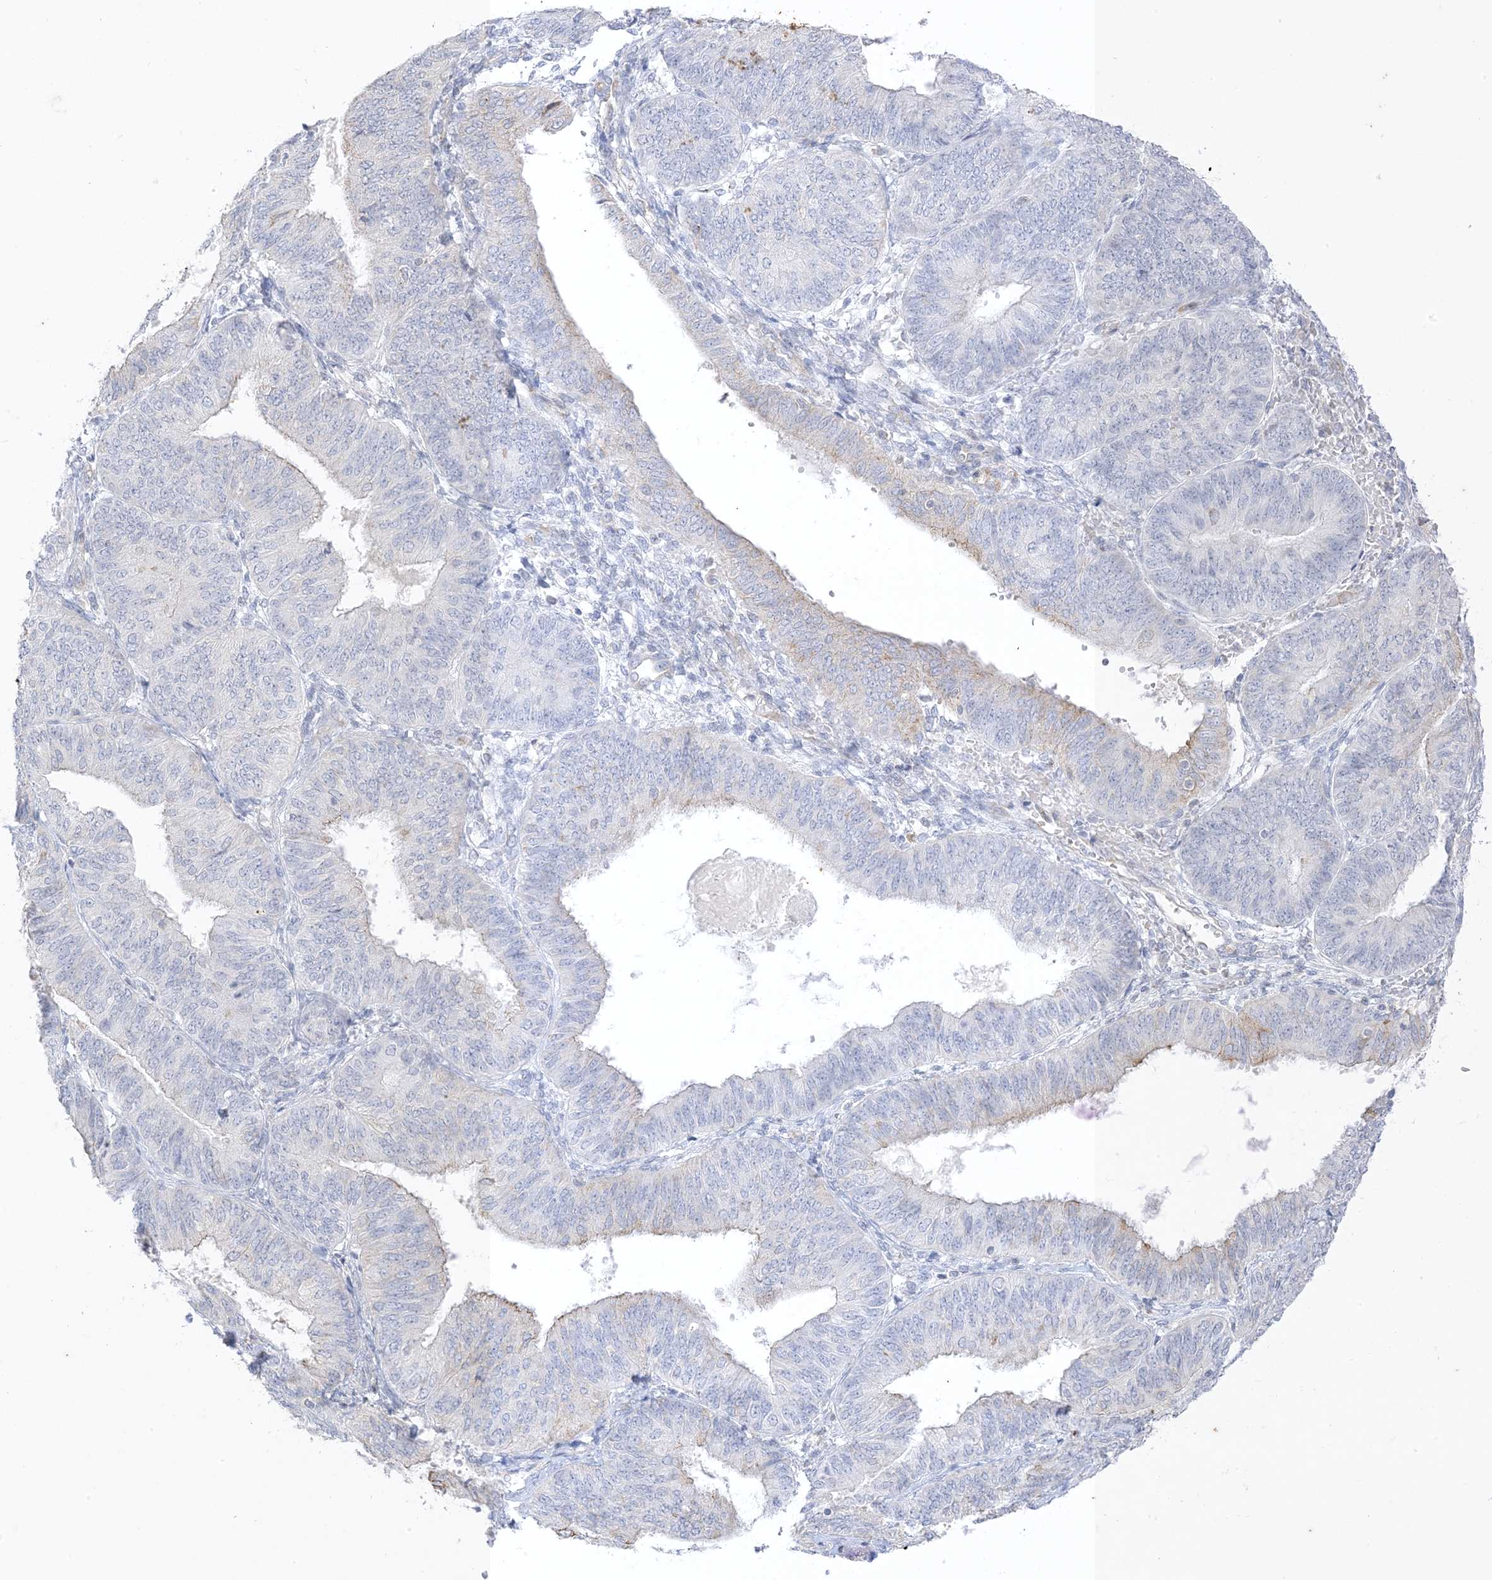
{"staining": {"intensity": "negative", "quantity": "none", "location": "none"}, "tissue": "endometrial cancer", "cell_type": "Tumor cells", "image_type": "cancer", "snomed": [{"axis": "morphology", "description": "Adenocarcinoma, NOS"}, {"axis": "topography", "description": "Endometrium"}], "caption": "A photomicrograph of human endometrial cancer is negative for staining in tumor cells.", "gene": "RAC1", "patient": {"sex": "female", "age": 58}}